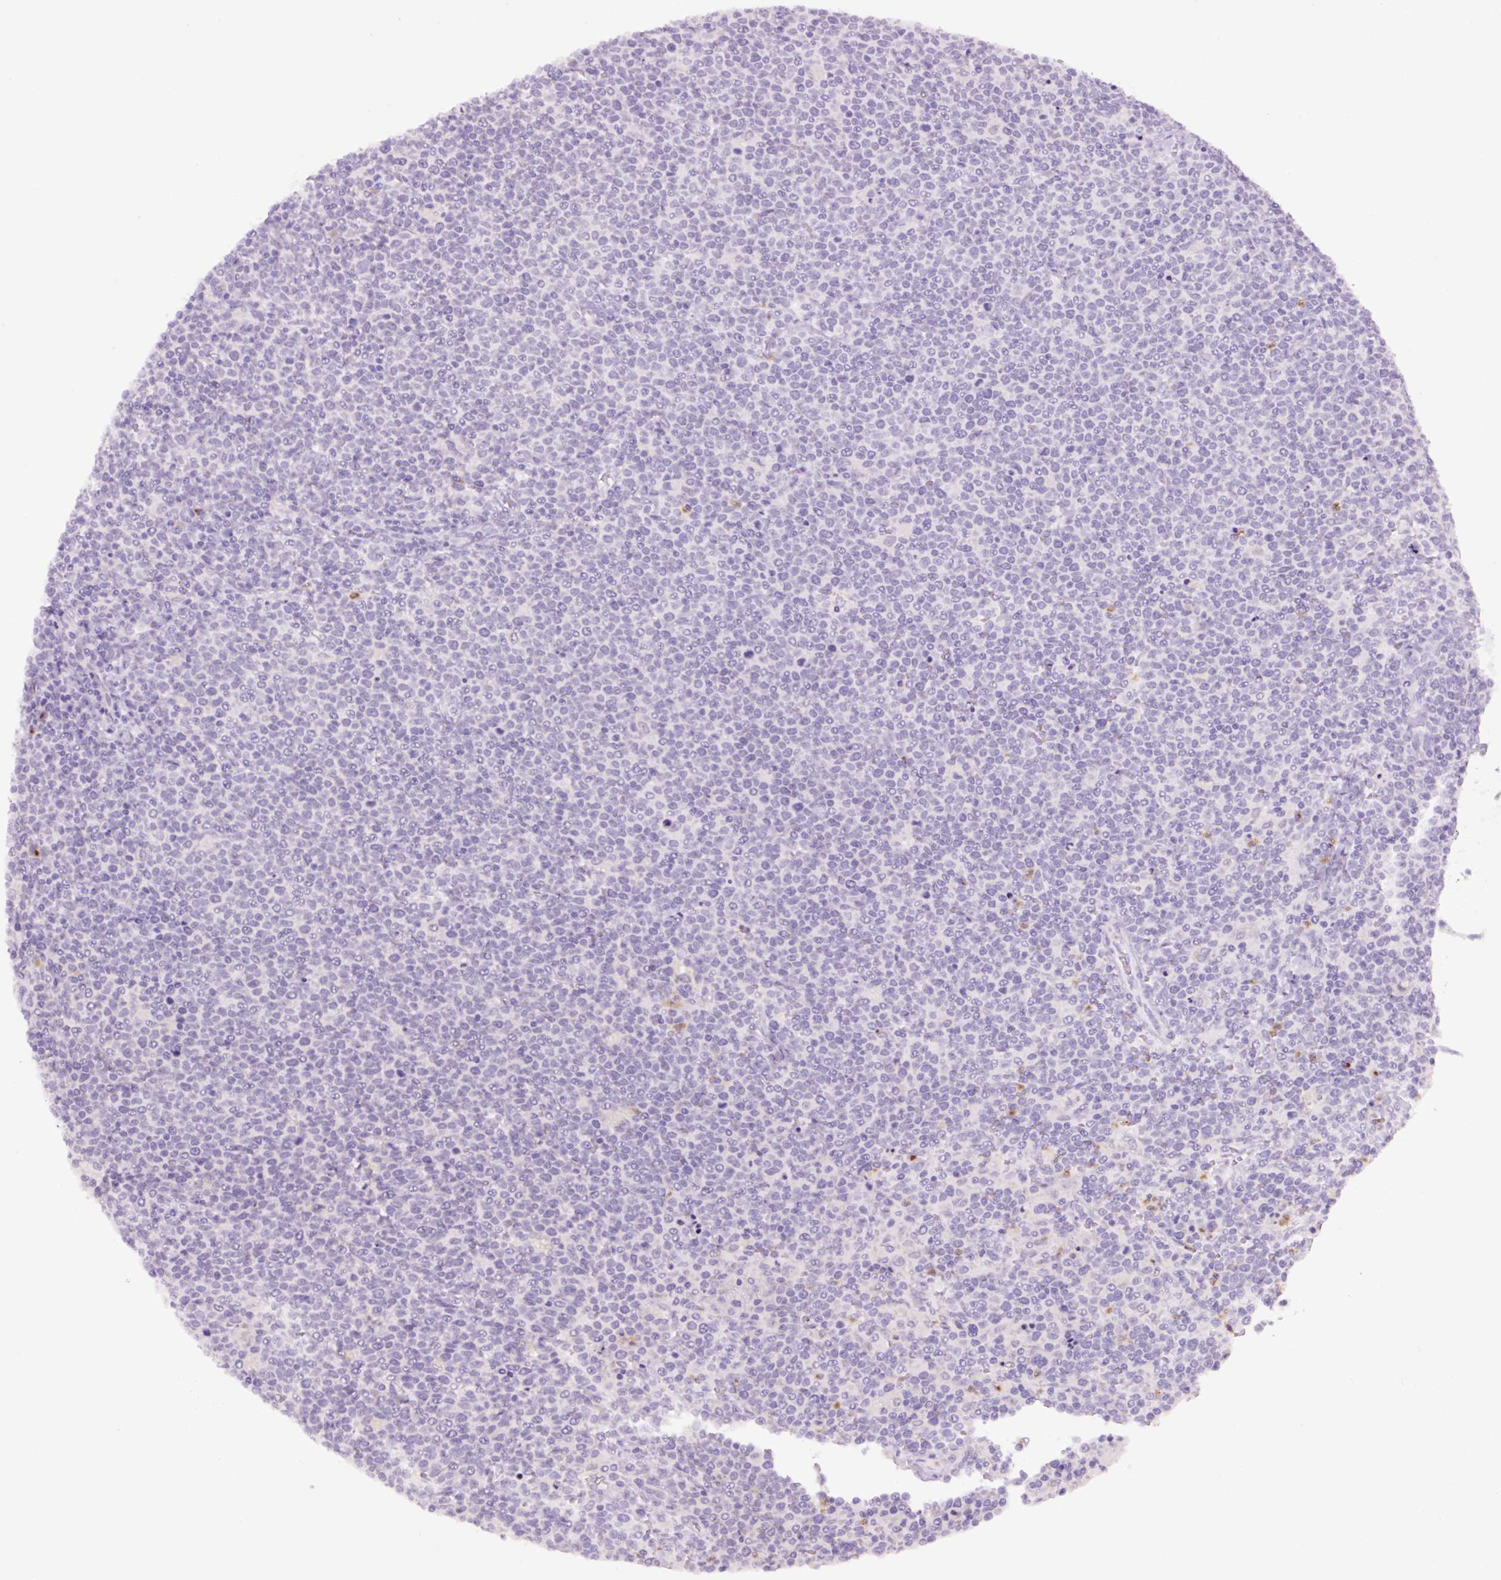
{"staining": {"intensity": "negative", "quantity": "none", "location": "none"}, "tissue": "lymphoma", "cell_type": "Tumor cells", "image_type": "cancer", "snomed": [{"axis": "morphology", "description": "Malignant lymphoma, non-Hodgkin's type, High grade"}, {"axis": "topography", "description": "Lymph node"}], "caption": "Immunohistochemistry (IHC) of human high-grade malignant lymphoma, non-Hodgkin's type exhibits no staining in tumor cells.", "gene": "MFSD3", "patient": {"sex": "male", "age": 61}}